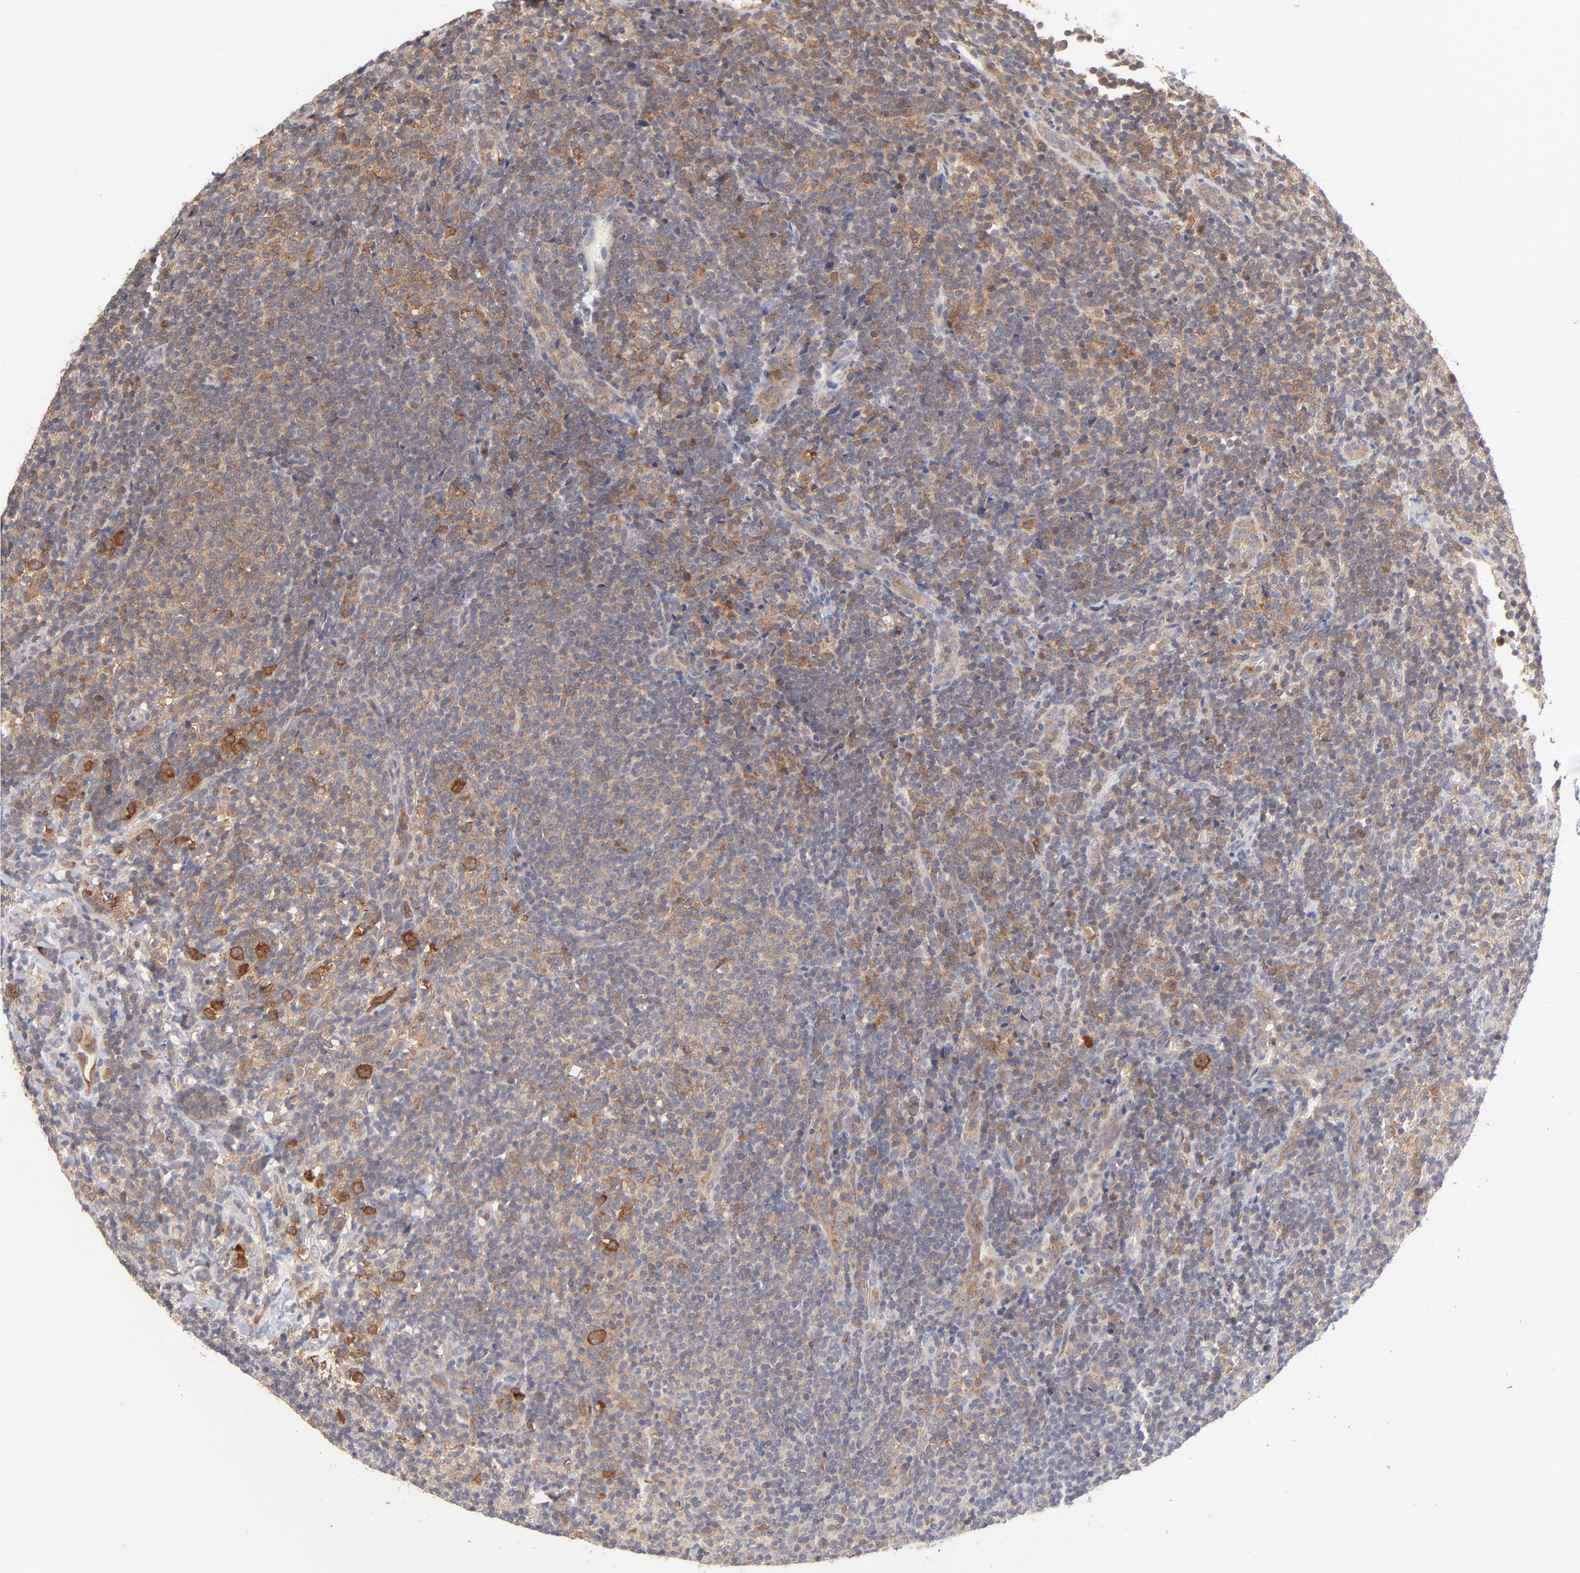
{"staining": {"intensity": "strong", "quantity": "25%-75%", "location": "cytoplasmic/membranous"}, "tissue": "lymphoma", "cell_type": "Tumor cells", "image_type": "cancer", "snomed": [{"axis": "morphology", "description": "Malignant lymphoma, non-Hodgkin's type, Low grade"}, {"axis": "topography", "description": "Lymph node"}], "caption": "The immunohistochemical stain shows strong cytoplasmic/membranous expression in tumor cells of lymphoma tissue.", "gene": "IVNS1ABP", "patient": {"sex": "female", "age": 76}}